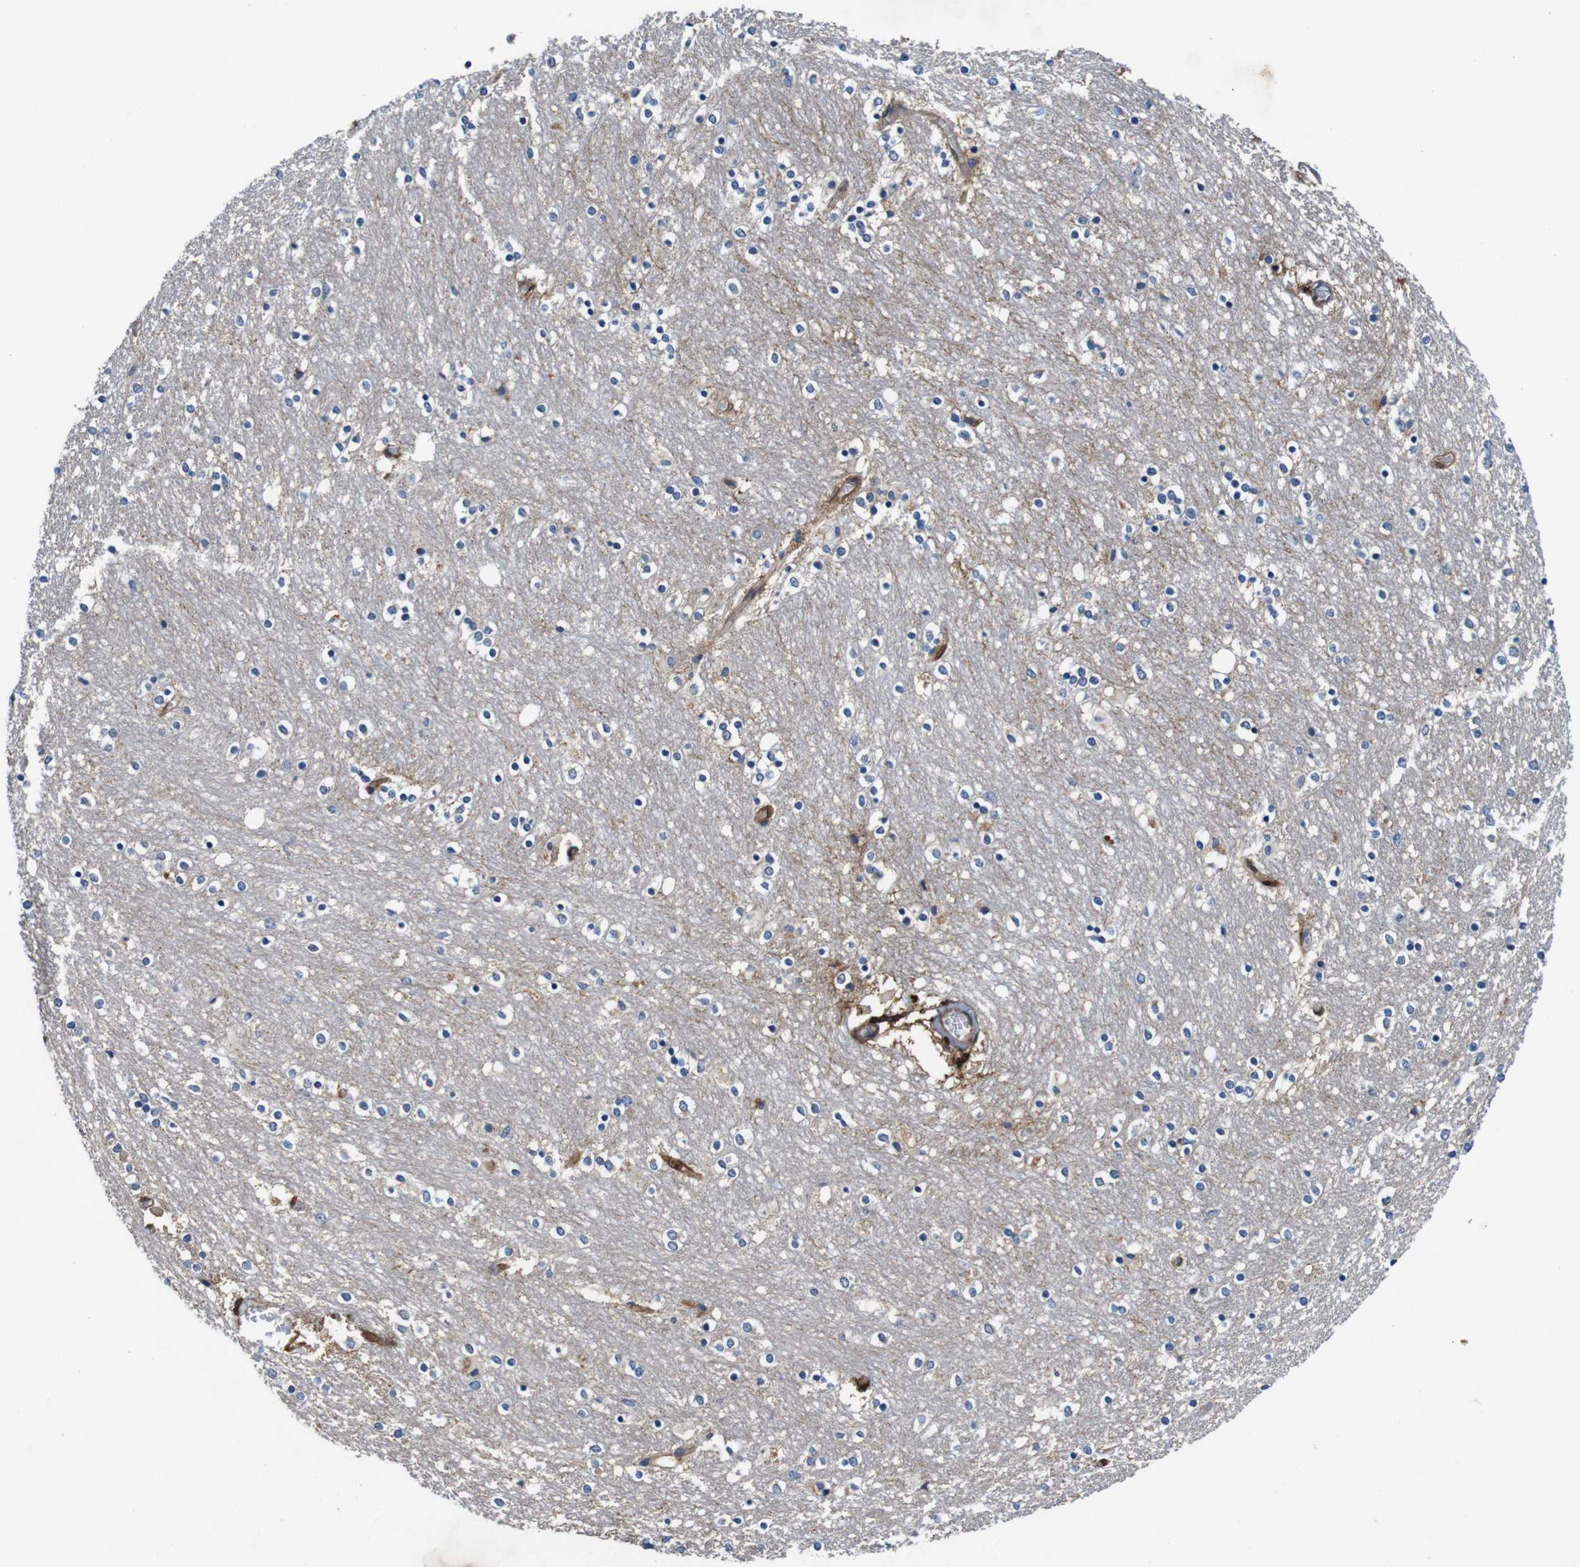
{"staining": {"intensity": "moderate", "quantity": "<25%", "location": "cytoplasmic/membranous"}, "tissue": "caudate", "cell_type": "Glial cells", "image_type": "normal", "snomed": [{"axis": "morphology", "description": "Normal tissue, NOS"}, {"axis": "topography", "description": "Lateral ventricle wall"}], "caption": "Immunohistochemical staining of unremarkable human caudate exhibits low levels of moderate cytoplasmic/membranous positivity in approximately <25% of glial cells. (DAB = brown stain, brightfield microscopy at high magnification).", "gene": "ANXA1", "patient": {"sex": "female", "age": 54}}